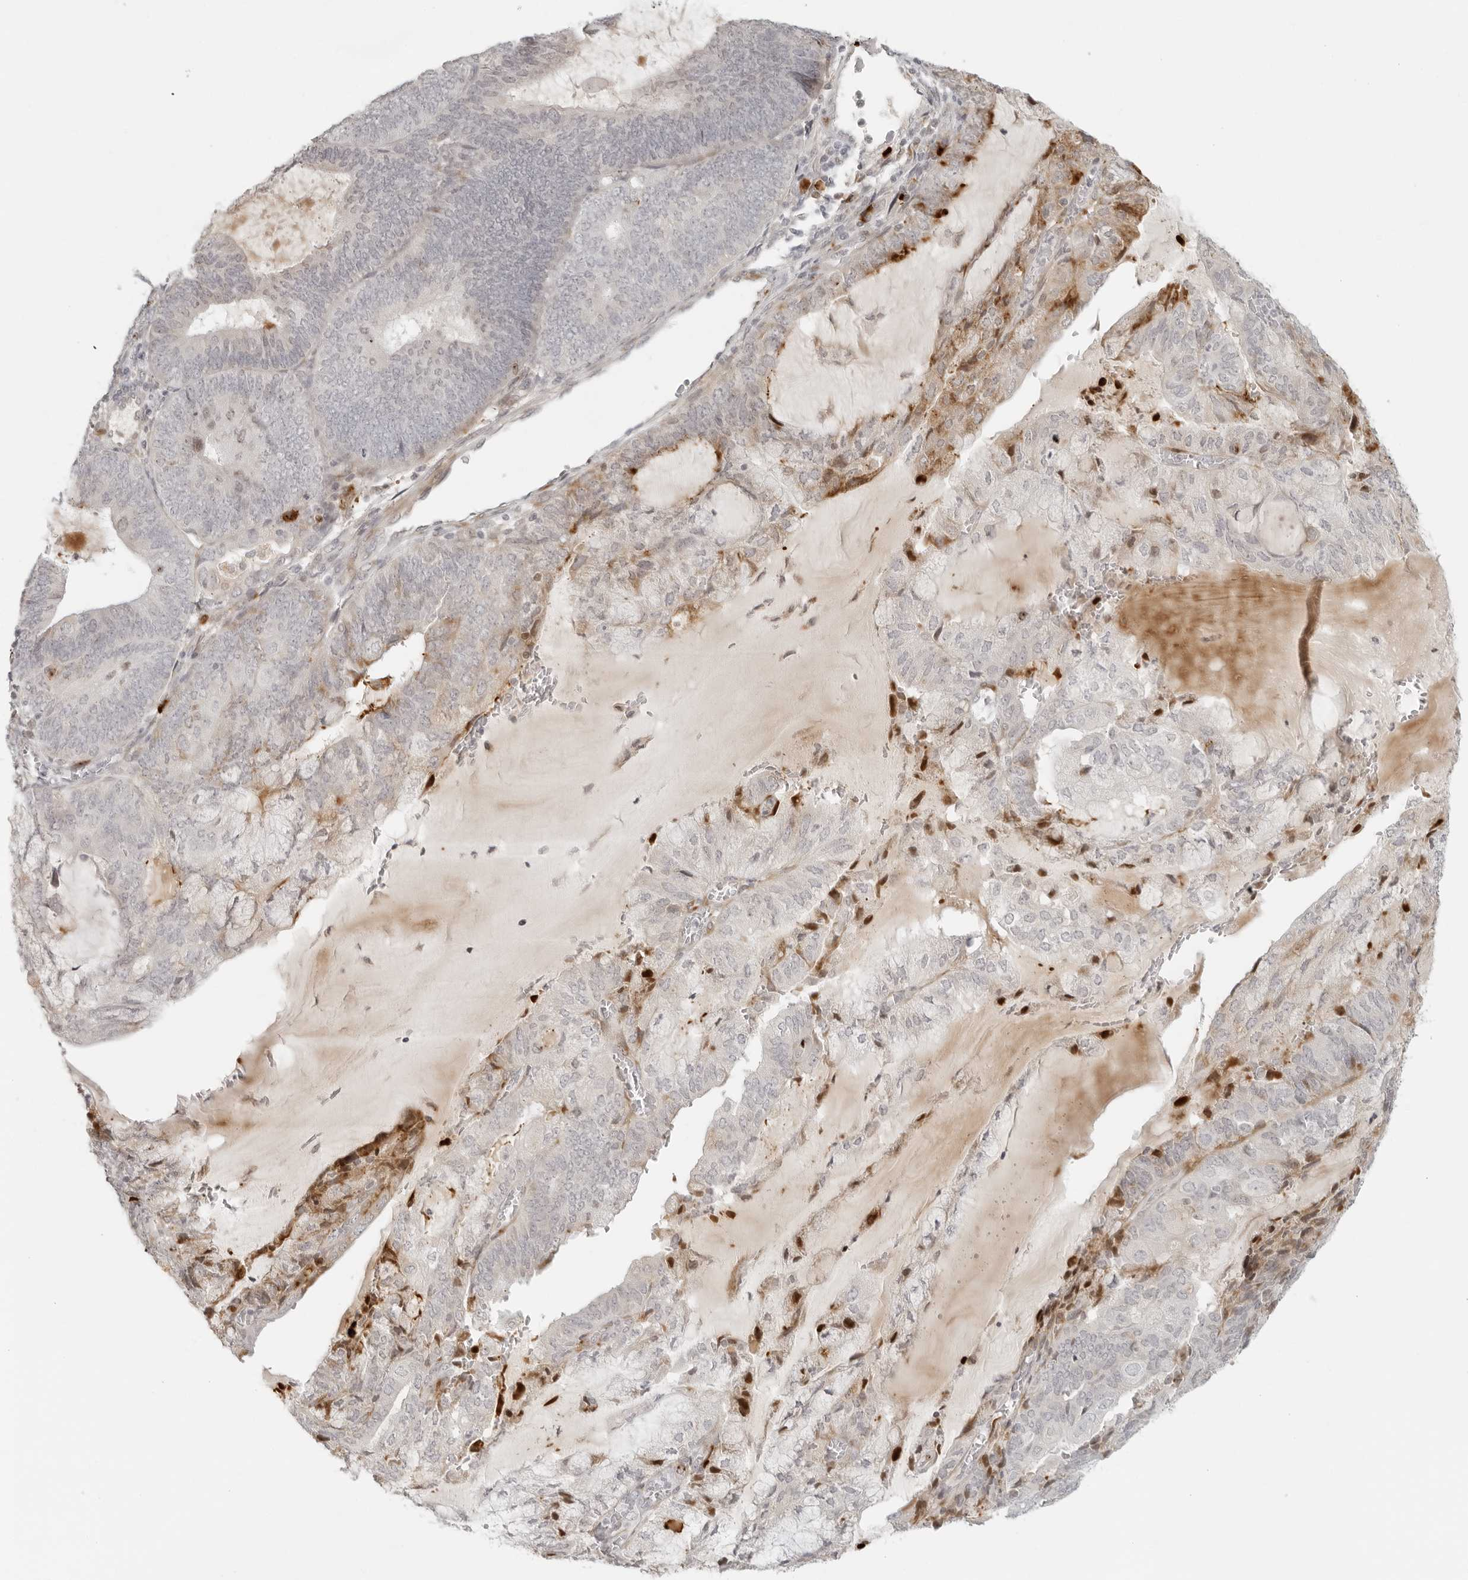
{"staining": {"intensity": "negative", "quantity": "none", "location": "none"}, "tissue": "endometrial cancer", "cell_type": "Tumor cells", "image_type": "cancer", "snomed": [{"axis": "morphology", "description": "Adenocarcinoma, NOS"}, {"axis": "topography", "description": "Endometrium"}], "caption": "Adenocarcinoma (endometrial) was stained to show a protein in brown. There is no significant staining in tumor cells.", "gene": "ZNF678", "patient": {"sex": "female", "age": 81}}